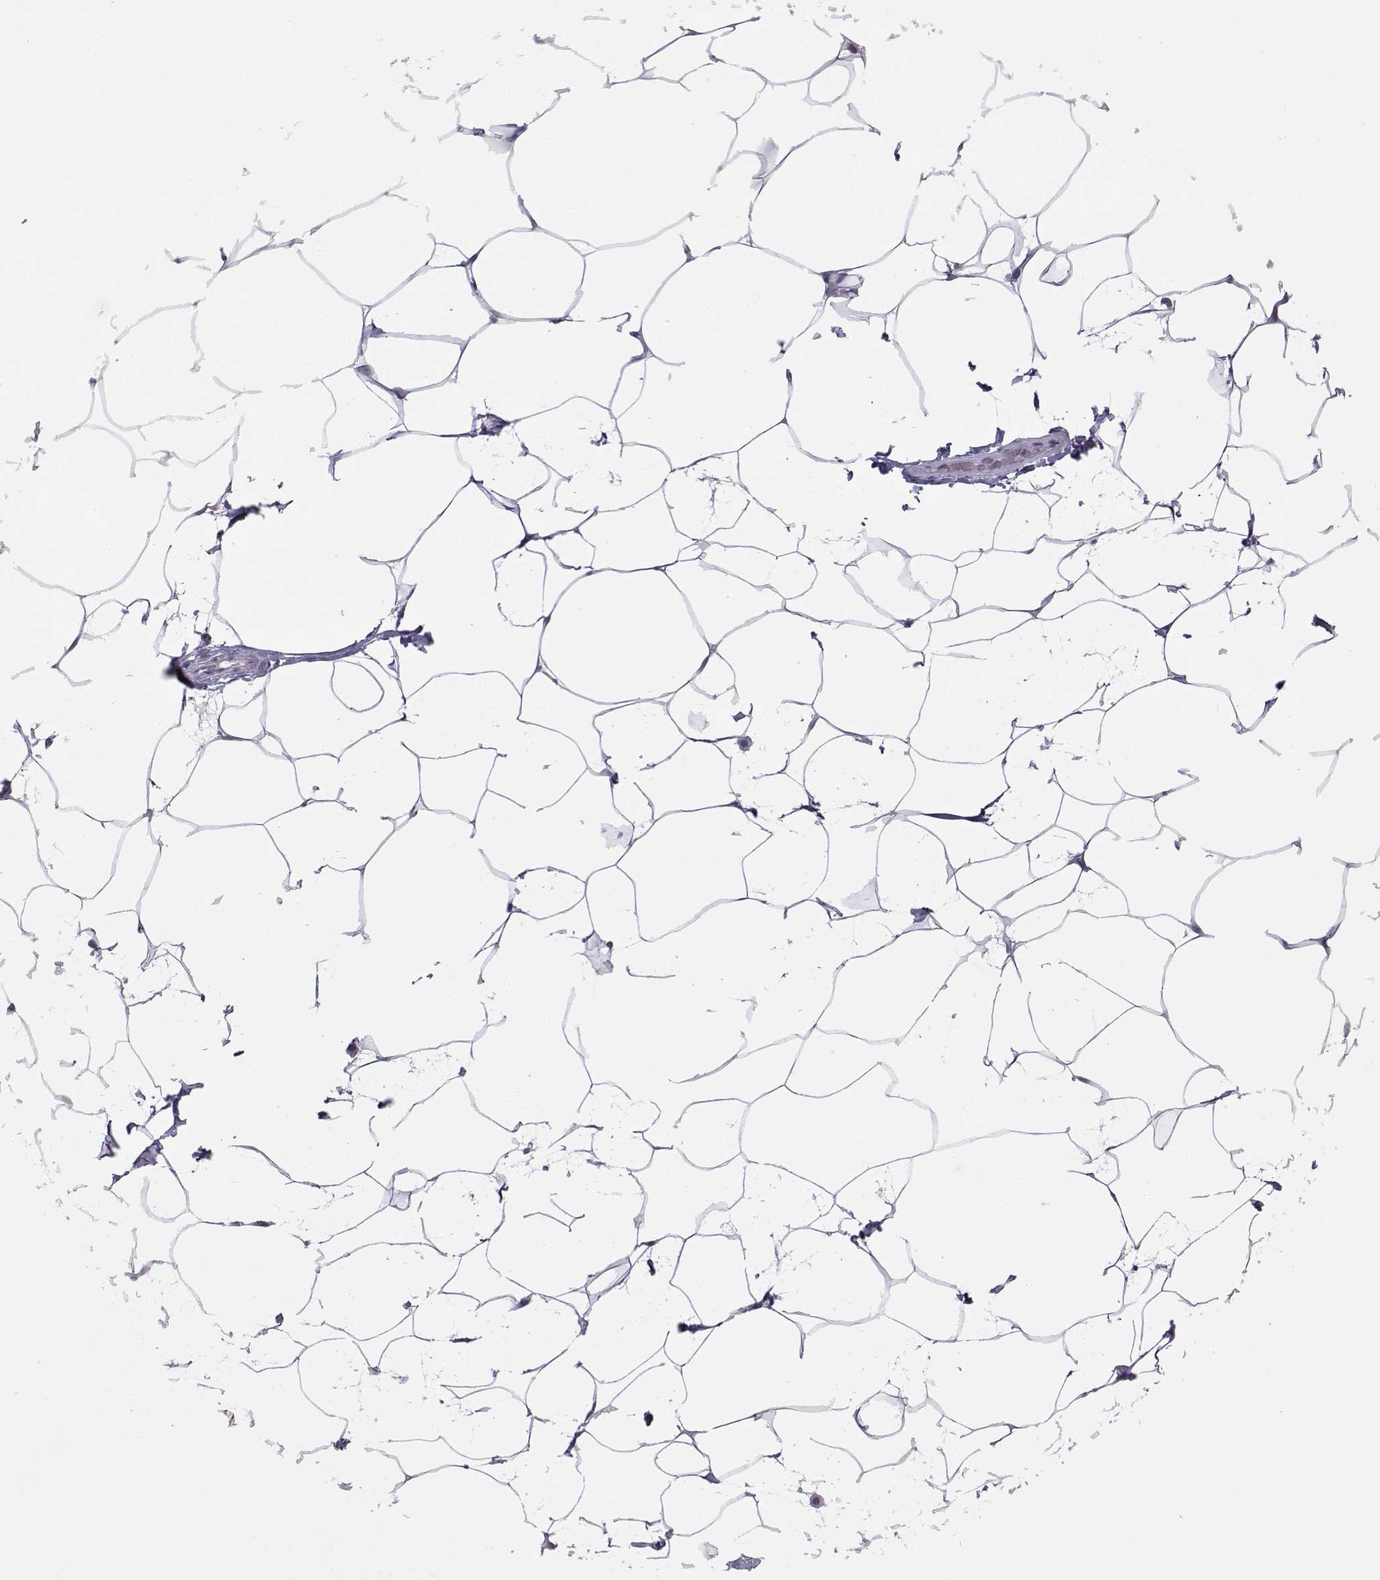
{"staining": {"intensity": "negative", "quantity": "none", "location": "none"}, "tissue": "breast", "cell_type": "Adipocytes", "image_type": "normal", "snomed": [{"axis": "morphology", "description": "Normal tissue, NOS"}, {"axis": "topography", "description": "Breast"}], "caption": "Photomicrograph shows no protein positivity in adipocytes of benign breast. (DAB (3,3'-diaminobenzidine) immunohistochemistry (IHC), high magnification).", "gene": "LORICRIN", "patient": {"sex": "female", "age": 32}}